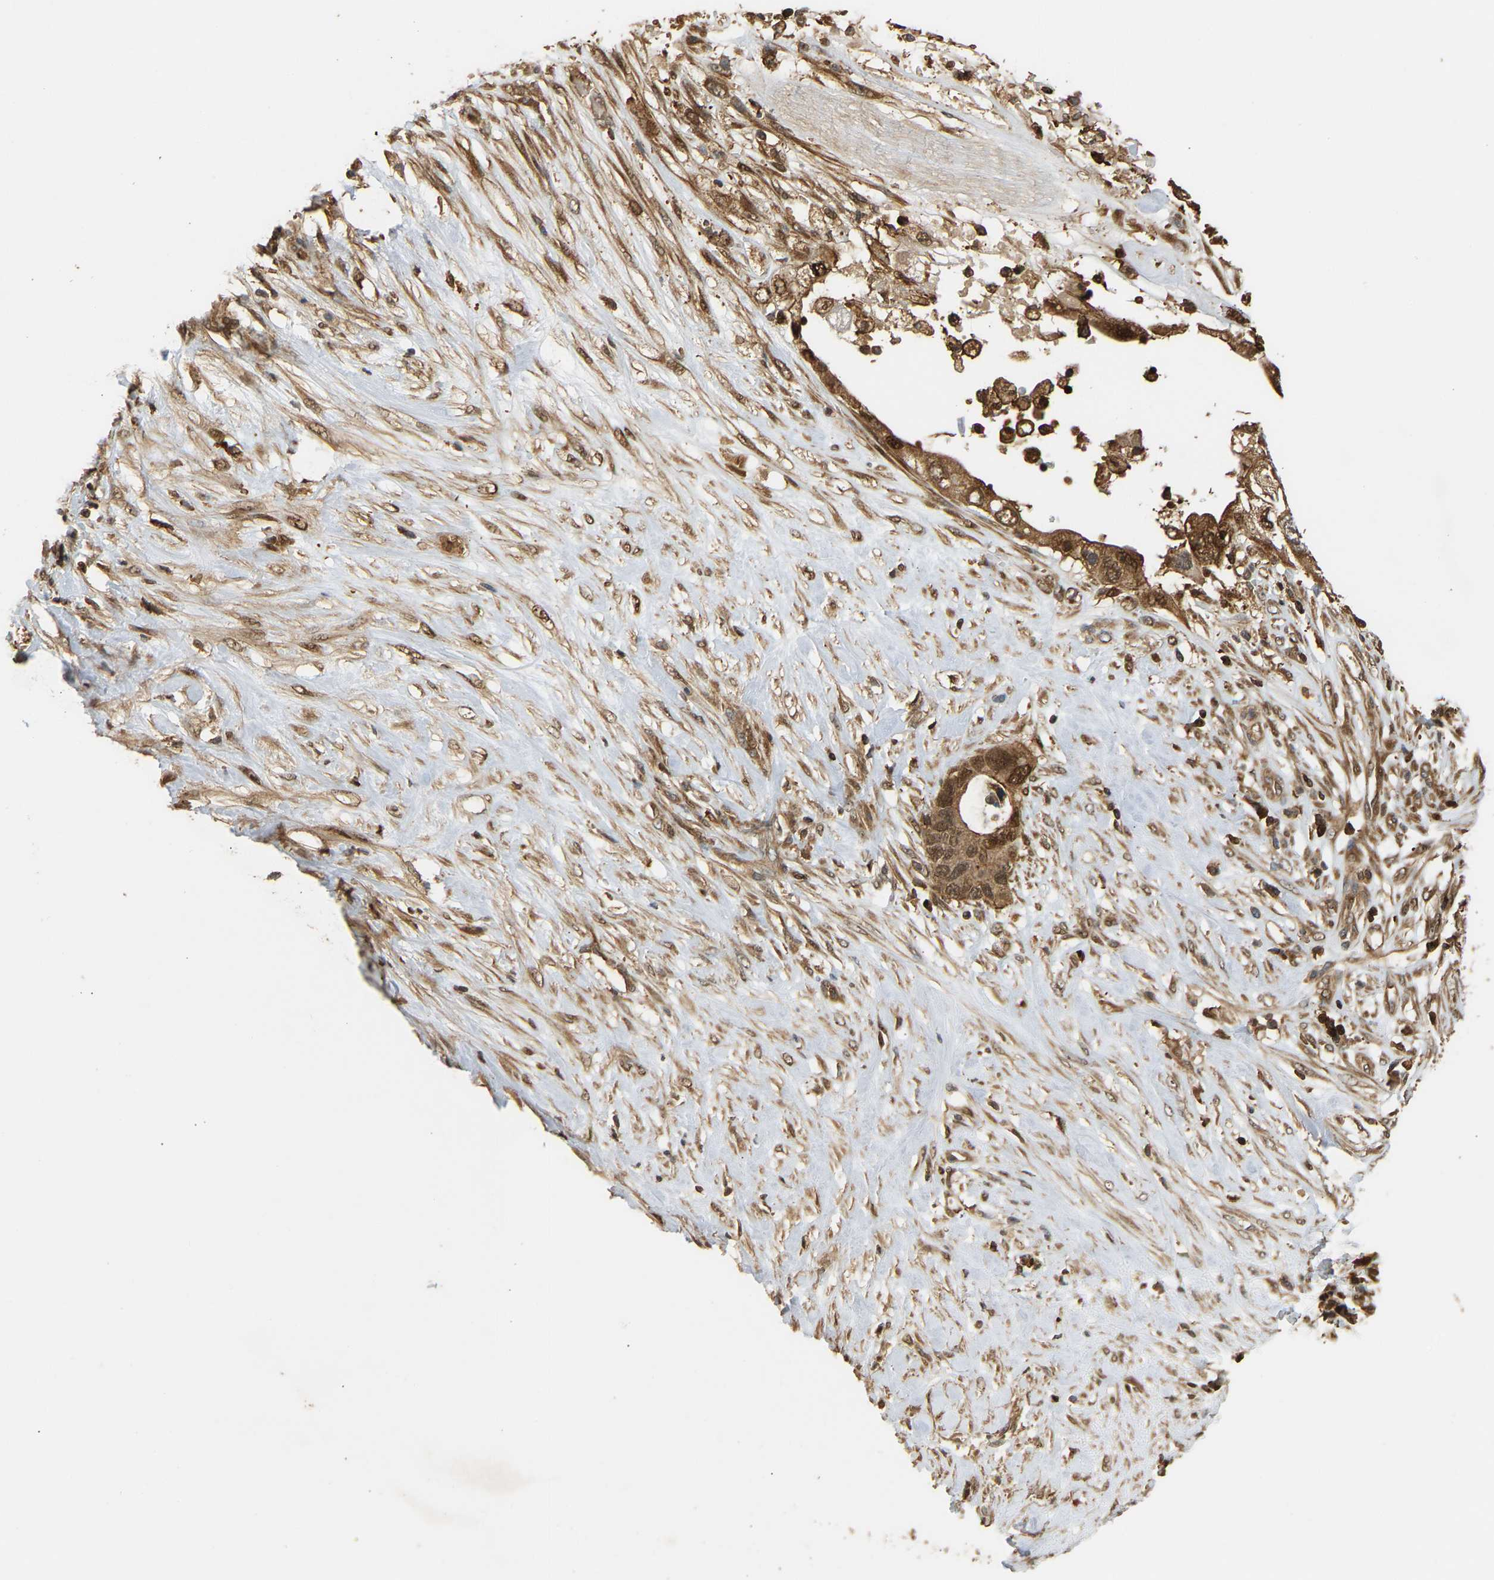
{"staining": {"intensity": "moderate", "quantity": ">75%", "location": "cytoplasmic/membranous,nuclear"}, "tissue": "pancreatic cancer", "cell_type": "Tumor cells", "image_type": "cancer", "snomed": [{"axis": "morphology", "description": "Adenocarcinoma, NOS"}, {"axis": "topography", "description": "Pancreas"}], "caption": "IHC staining of pancreatic cancer (adenocarcinoma), which exhibits medium levels of moderate cytoplasmic/membranous and nuclear expression in approximately >75% of tumor cells indicating moderate cytoplasmic/membranous and nuclear protein staining. The staining was performed using DAB (3,3'-diaminobenzidine) (brown) for protein detection and nuclei were counterstained in hematoxylin (blue).", "gene": "GOPC", "patient": {"sex": "female", "age": 56}}